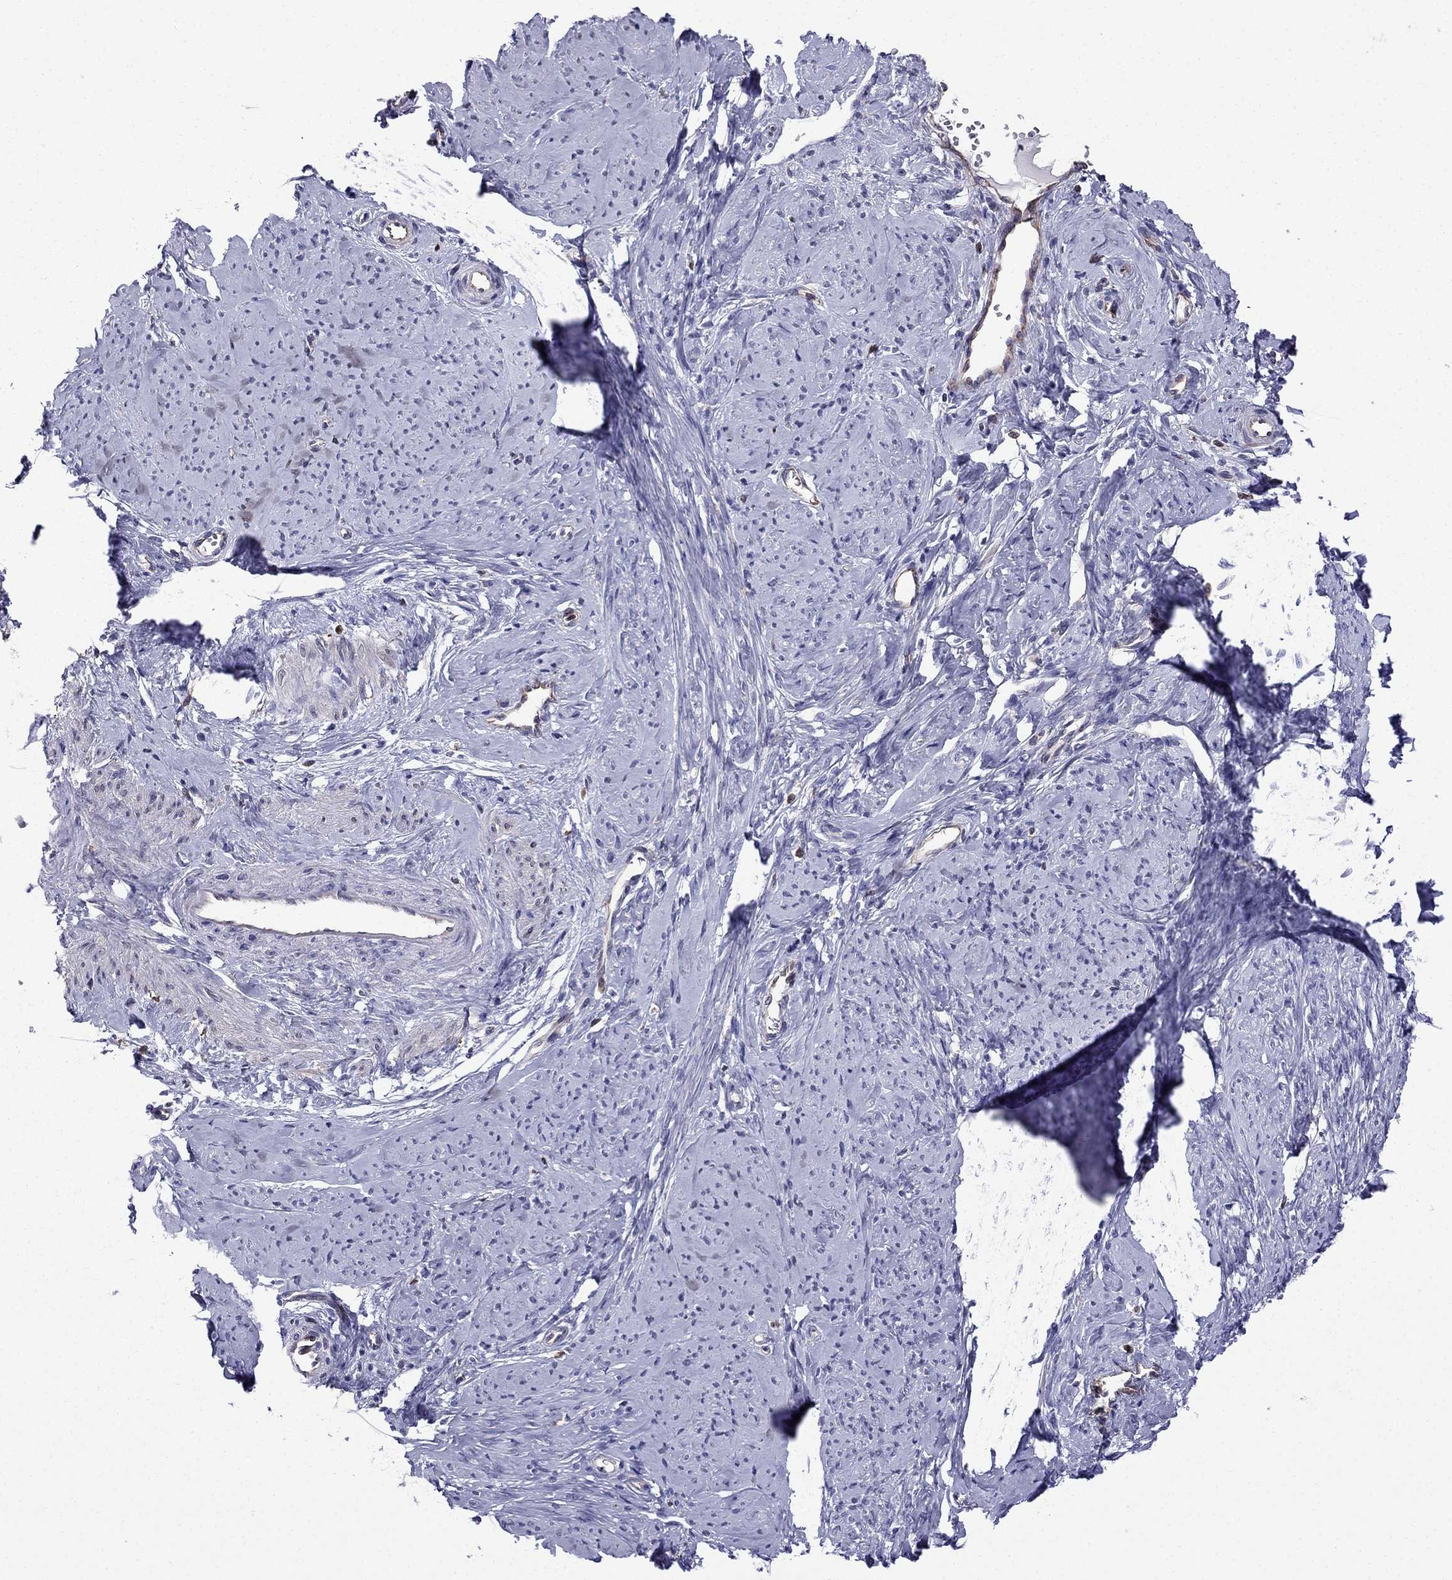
{"staining": {"intensity": "negative", "quantity": "none", "location": "none"}, "tissue": "smooth muscle", "cell_type": "Smooth muscle cells", "image_type": "normal", "snomed": [{"axis": "morphology", "description": "Normal tissue, NOS"}, {"axis": "topography", "description": "Smooth muscle"}], "caption": "This is a histopathology image of IHC staining of benign smooth muscle, which shows no expression in smooth muscle cells. (Immunohistochemistry, brightfield microscopy, high magnification).", "gene": "GNAL", "patient": {"sex": "female", "age": 48}}